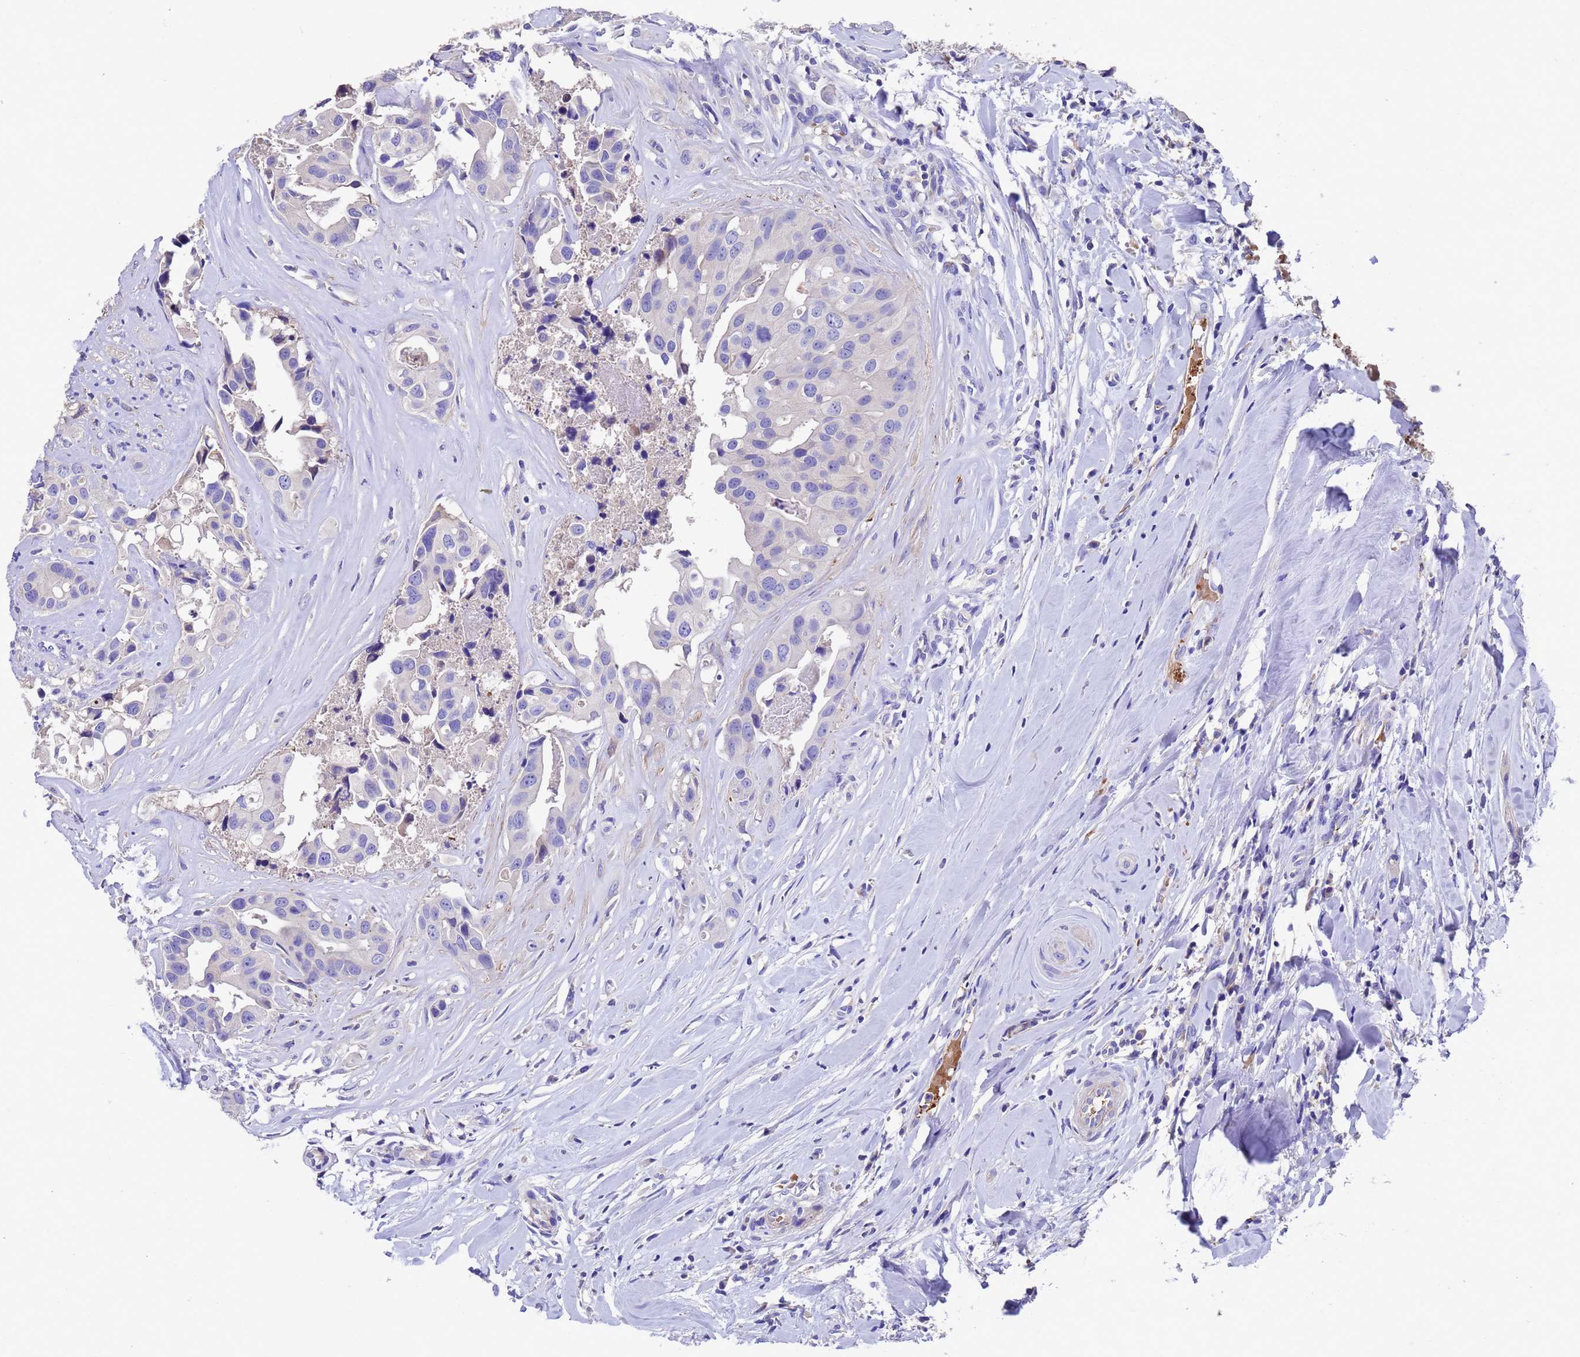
{"staining": {"intensity": "negative", "quantity": "none", "location": "none"}, "tissue": "head and neck cancer", "cell_type": "Tumor cells", "image_type": "cancer", "snomed": [{"axis": "morphology", "description": "Adenocarcinoma, NOS"}, {"axis": "morphology", "description": "Adenocarcinoma, metastatic, NOS"}, {"axis": "topography", "description": "Head-Neck"}], "caption": "Immunohistochemistry of human head and neck adenocarcinoma demonstrates no expression in tumor cells.", "gene": "ELP6", "patient": {"sex": "male", "age": 75}}